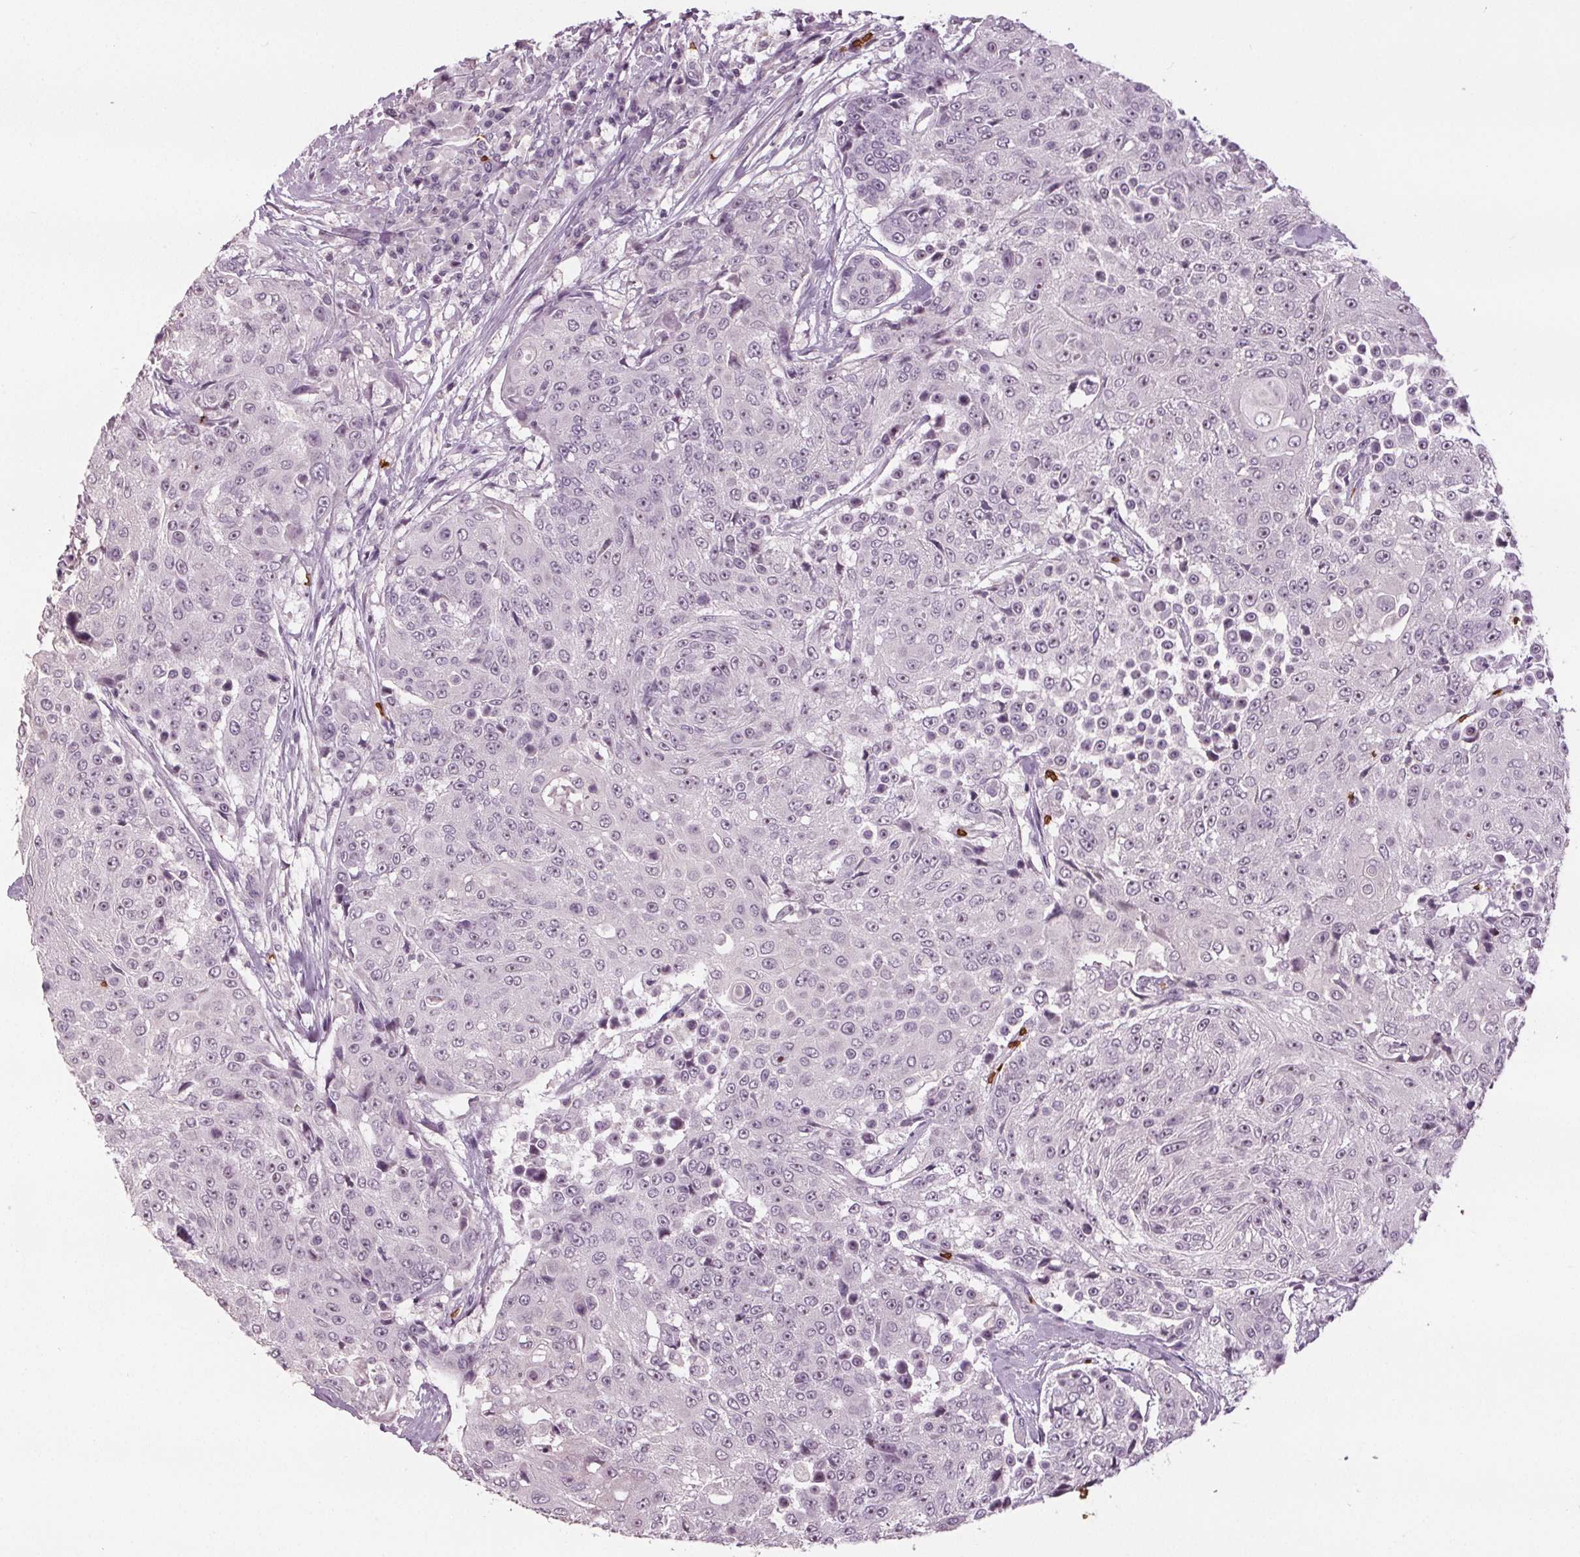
{"staining": {"intensity": "negative", "quantity": "none", "location": "none"}, "tissue": "urothelial cancer", "cell_type": "Tumor cells", "image_type": "cancer", "snomed": [{"axis": "morphology", "description": "Urothelial carcinoma, High grade"}, {"axis": "topography", "description": "Urinary bladder"}], "caption": "The histopathology image reveals no staining of tumor cells in urothelial cancer.", "gene": "SLC4A1", "patient": {"sex": "female", "age": 63}}